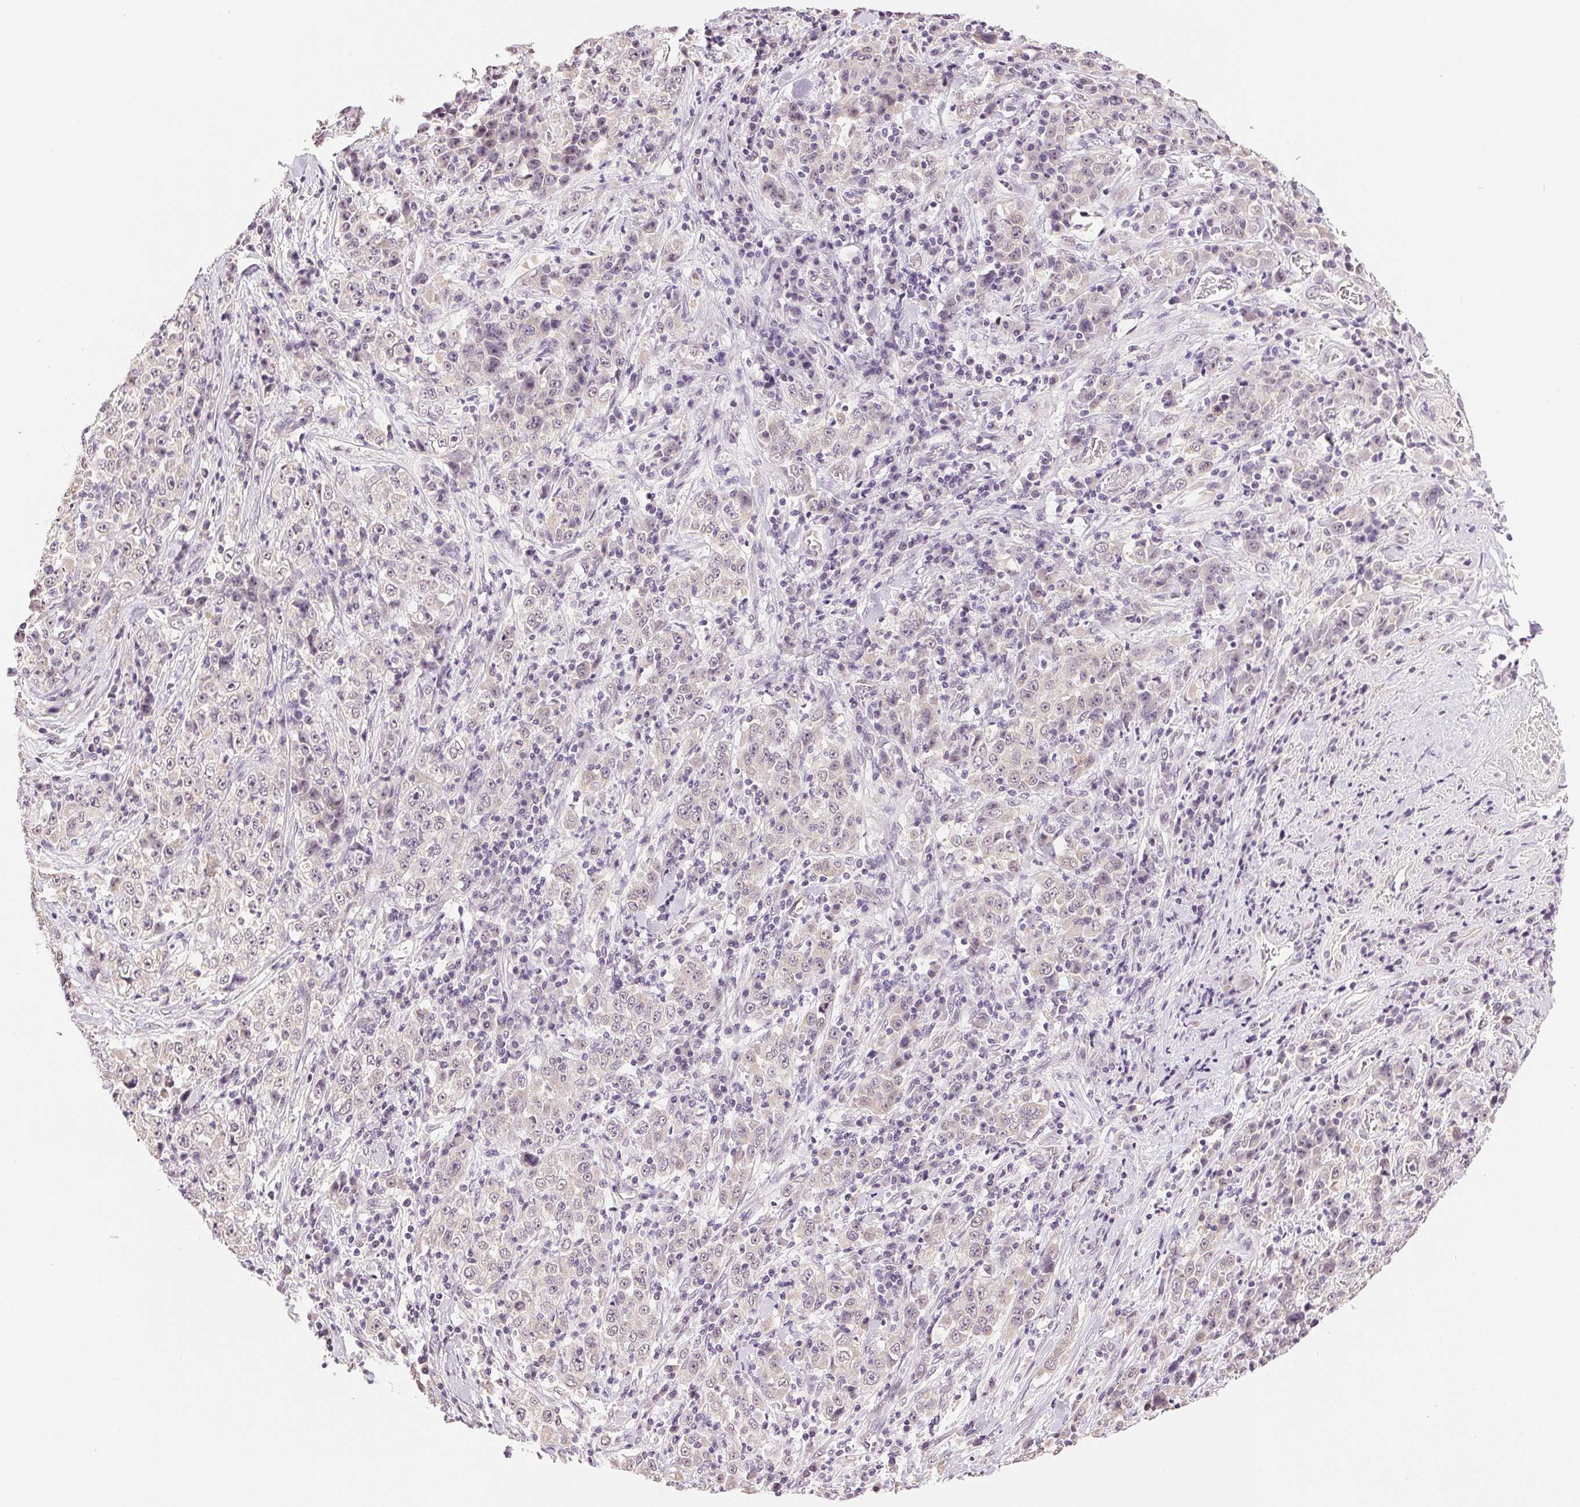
{"staining": {"intensity": "negative", "quantity": "none", "location": "none"}, "tissue": "stomach cancer", "cell_type": "Tumor cells", "image_type": "cancer", "snomed": [{"axis": "morphology", "description": "Normal tissue, NOS"}, {"axis": "morphology", "description": "Adenocarcinoma, NOS"}, {"axis": "topography", "description": "Stomach, upper"}, {"axis": "topography", "description": "Stomach"}], "caption": "IHC photomicrograph of human stomach cancer stained for a protein (brown), which shows no positivity in tumor cells.", "gene": "PLCB1", "patient": {"sex": "male", "age": 59}}